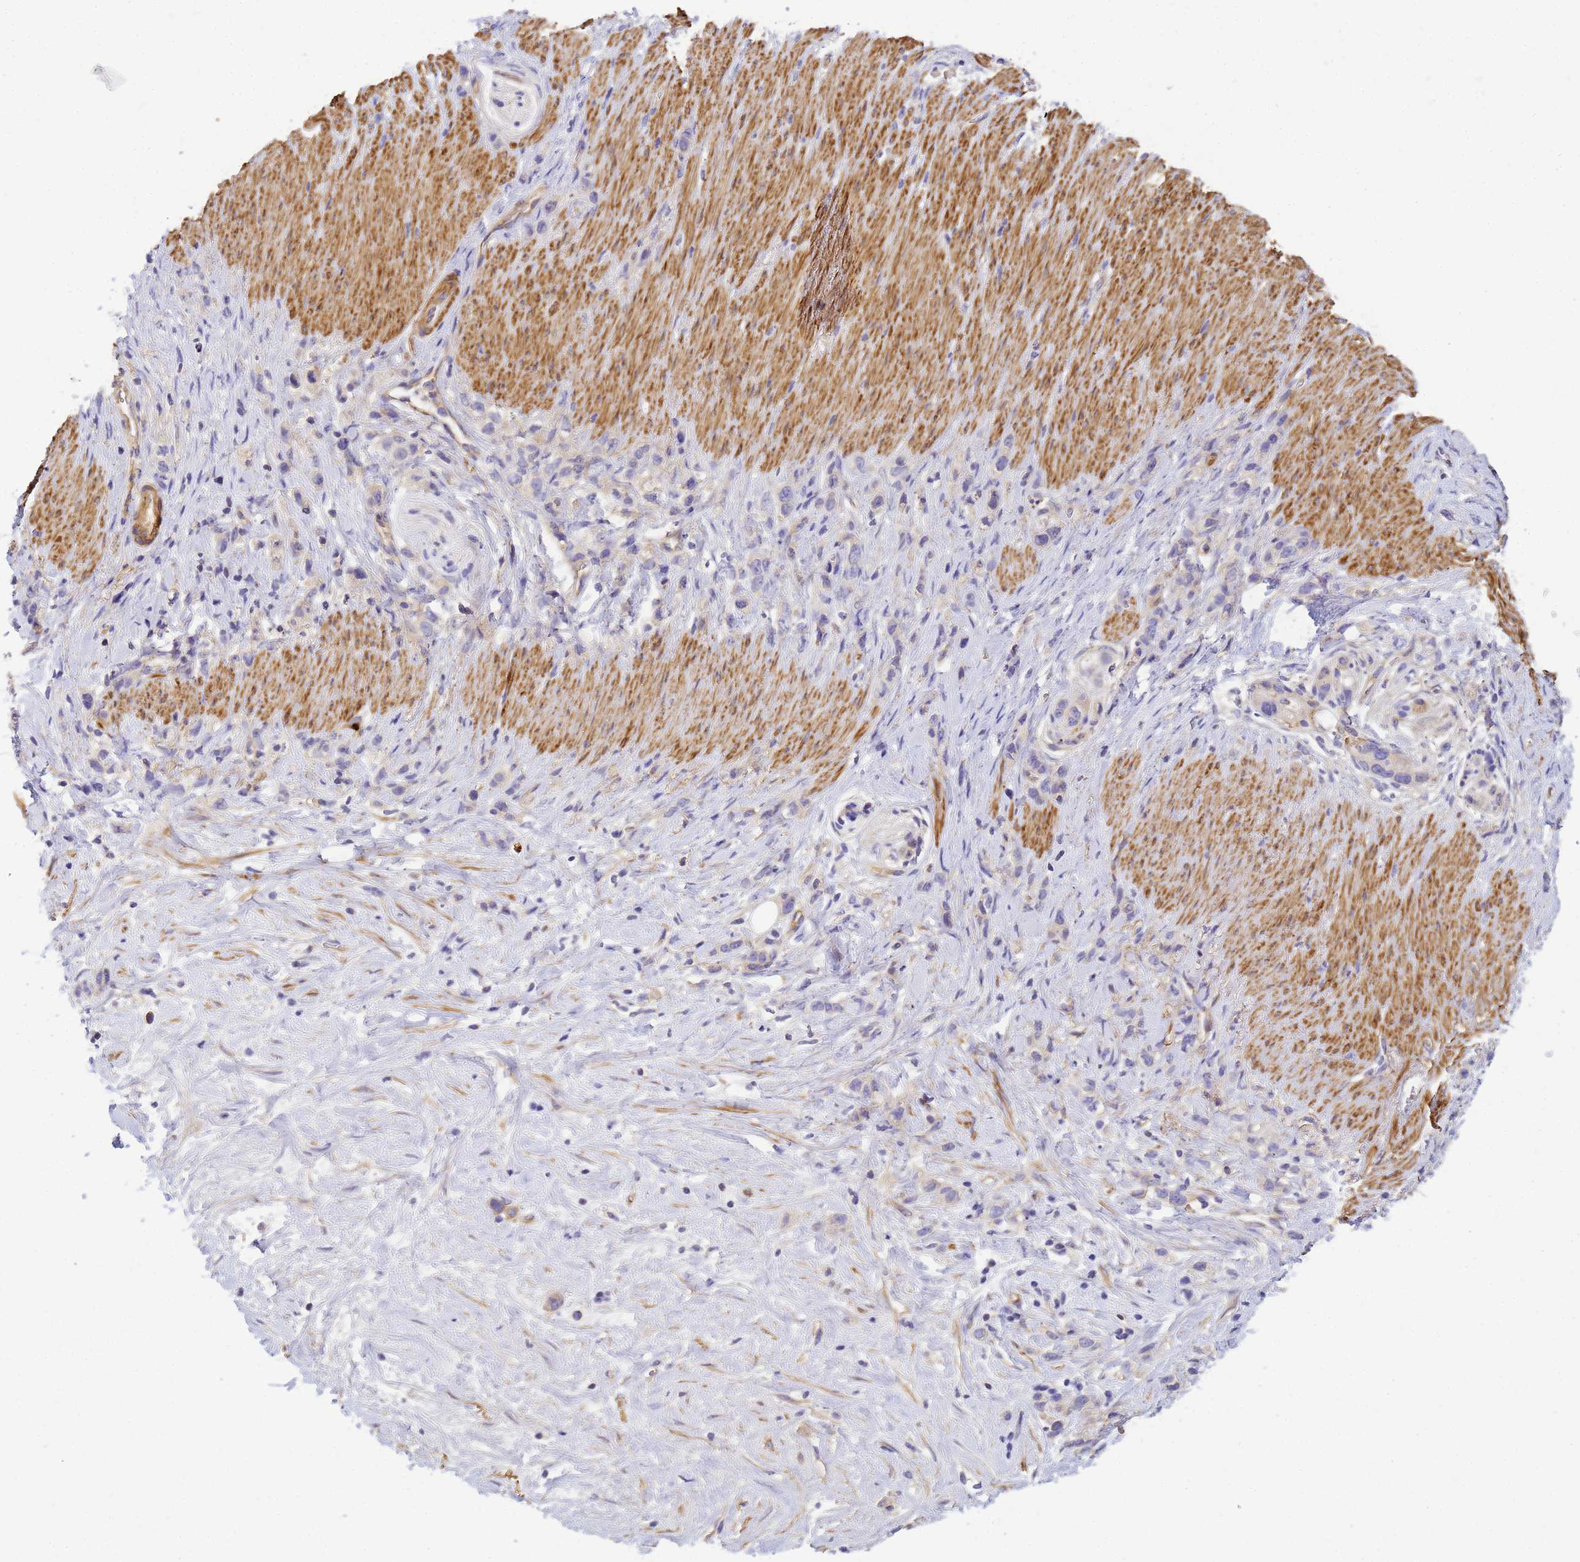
{"staining": {"intensity": "negative", "quantity": "none", "location": "none"}, "tissue": "stomach cancer", "cell_type": "Tumor cells", "image_type": "cancer", "snomed": [{"axis": "morphology", "description": "Adenocarcinoma, NOS"}, {"axis": "topography", "description": "Stomach"}], "caption": "Immunohistochemical staining of human stomach cancer (adenocarcinoma) shows no significant staining in tumor cells.", "gene": "MYL12A", "patient": {"sex": "female", "age": 65}}